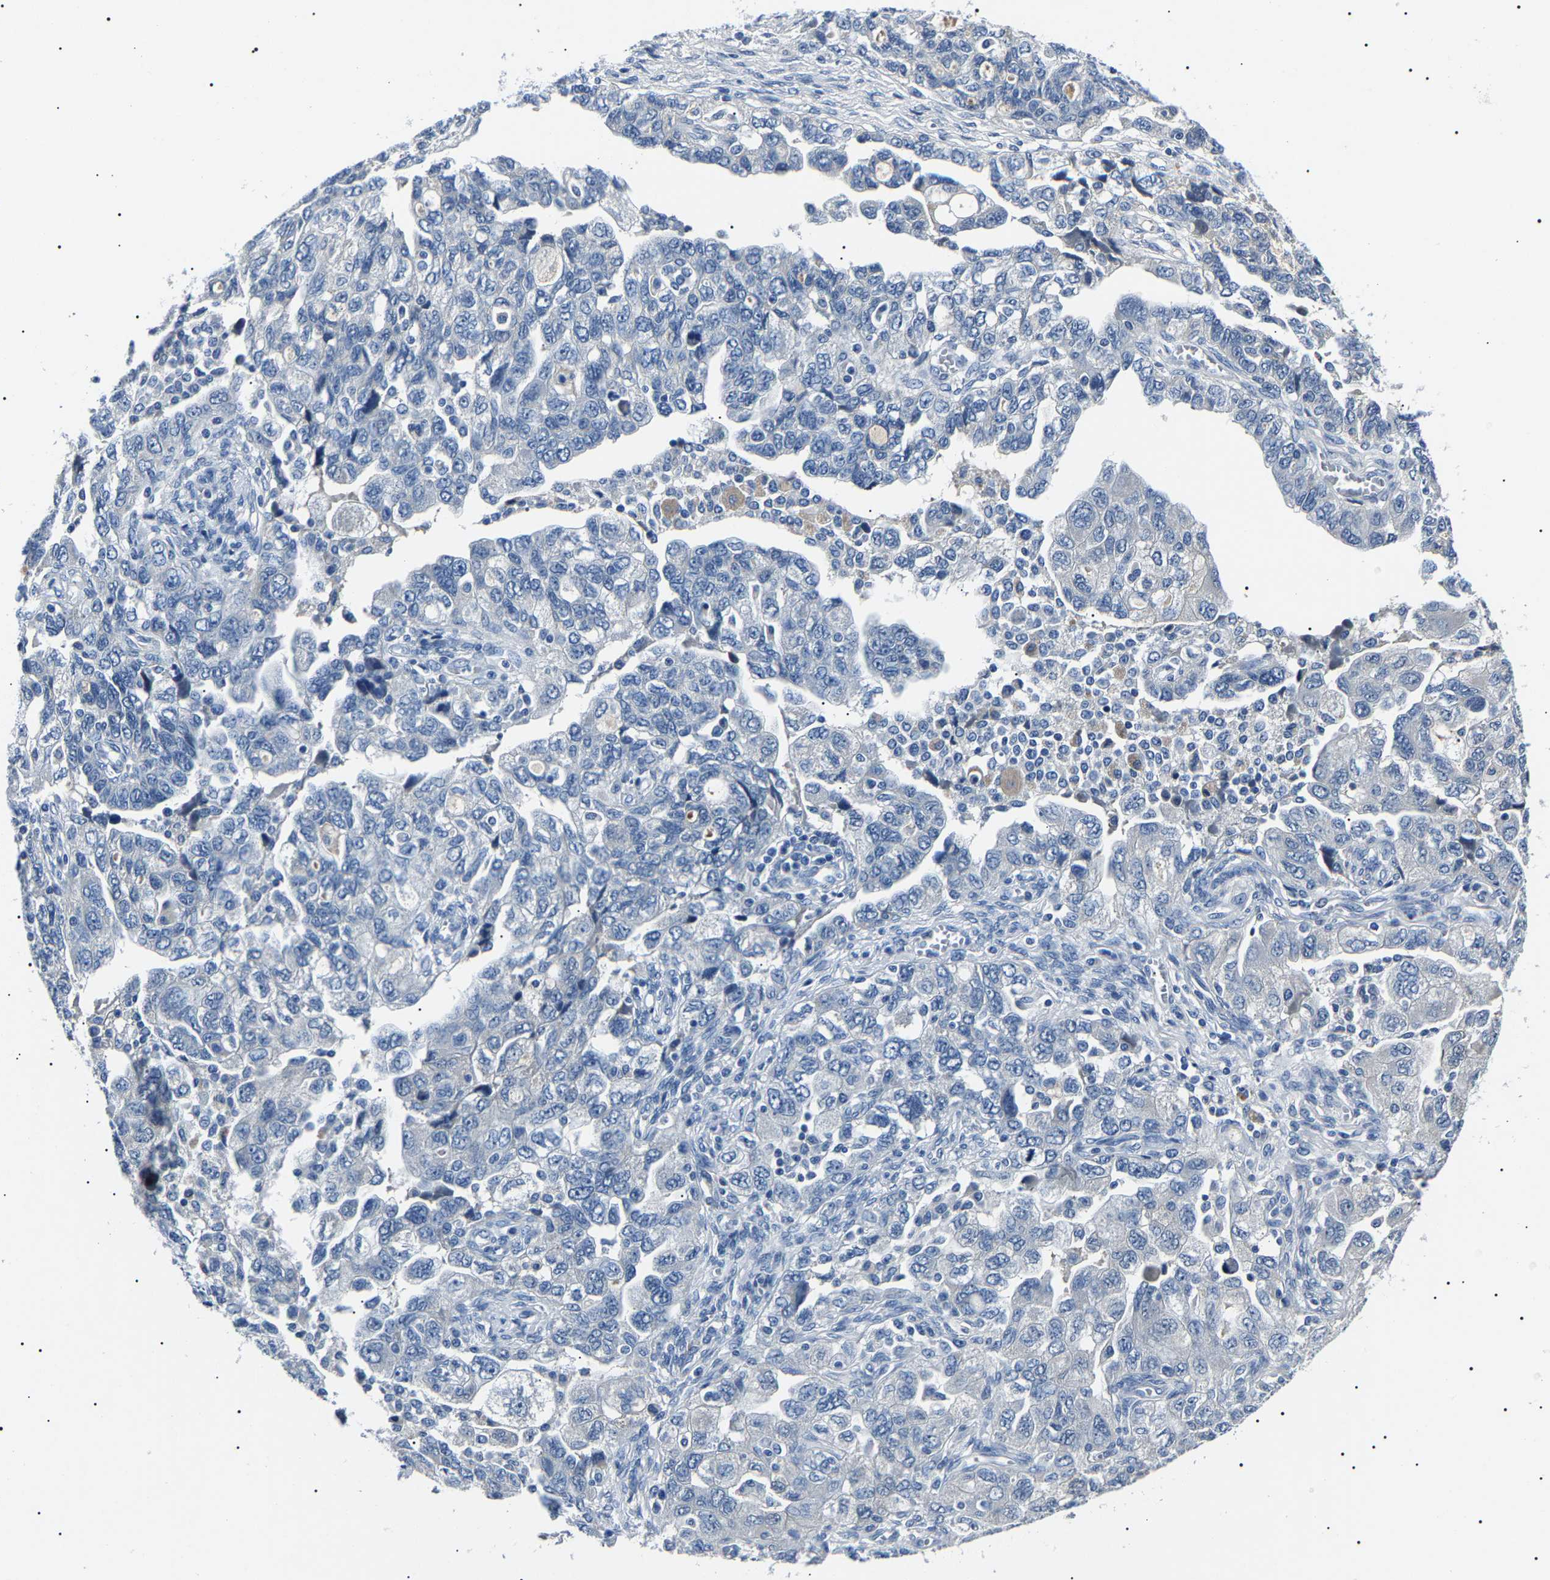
{"staining": {"intensity": "negative", "quantity": "none", "location": "none"}, "tissue": "ovarian cancer", "cell_type": "Tumor cells", "image_type": "cancer", "snomed": [{"axis": "morphology", "description": "Carcinoma, NOS"}, {"axis": "morphology", "description": "Cystadenocarcinoma, serous, NOS"}, {"axis": "topography", "description": "Ovary"}], "caption": "Histopathology image shows no protein expression in tumor cells of ovarian carcinoma tissue. (DAB (3,3'-diaminobenzidine) IHC with hematoxylin counter stain).", "gene": "KLK15", "patient": {"sex": "female", "age": 69}}